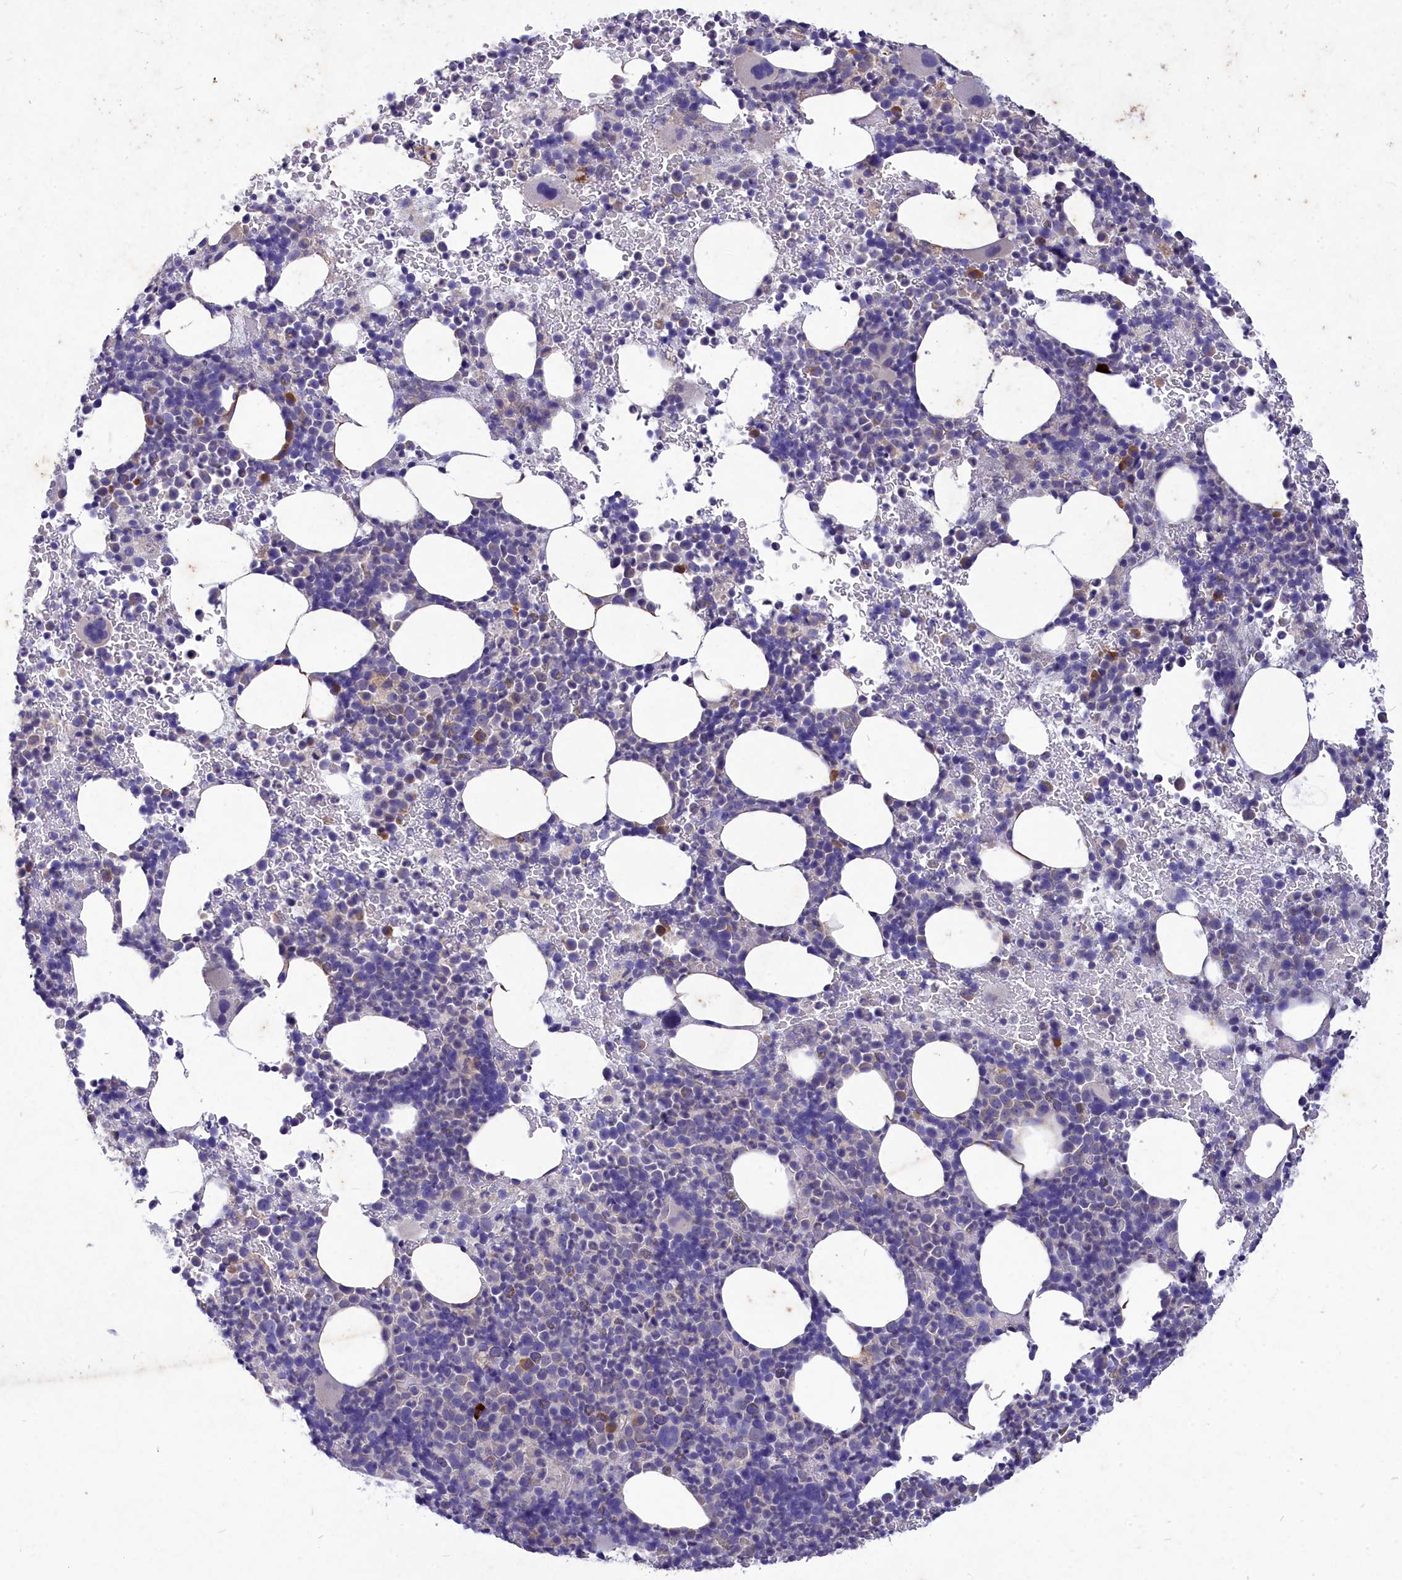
{"staining": {"intensity": "negative", "quantity": "none", "location": "none"}, "tissue": "bone marrow", "cell_type": "Hematopoietic cells", "image_type": "normal", "snomed": [{"axis": "morphology", "description": "Normal tissue, NOS"}, {"axis": "topography", "description": "Bone marrow"}], "caption": "This is a image of IHC staining of unremarkable bone marrow, which shows no positivity in hematopoietic cells. (DAB (3,3'-diaminobenzidine) IHC visualized using brightfield microscopy, high magnification).", "gene": "DEFB119", "patient": {"sex": "female", "age": 82}}